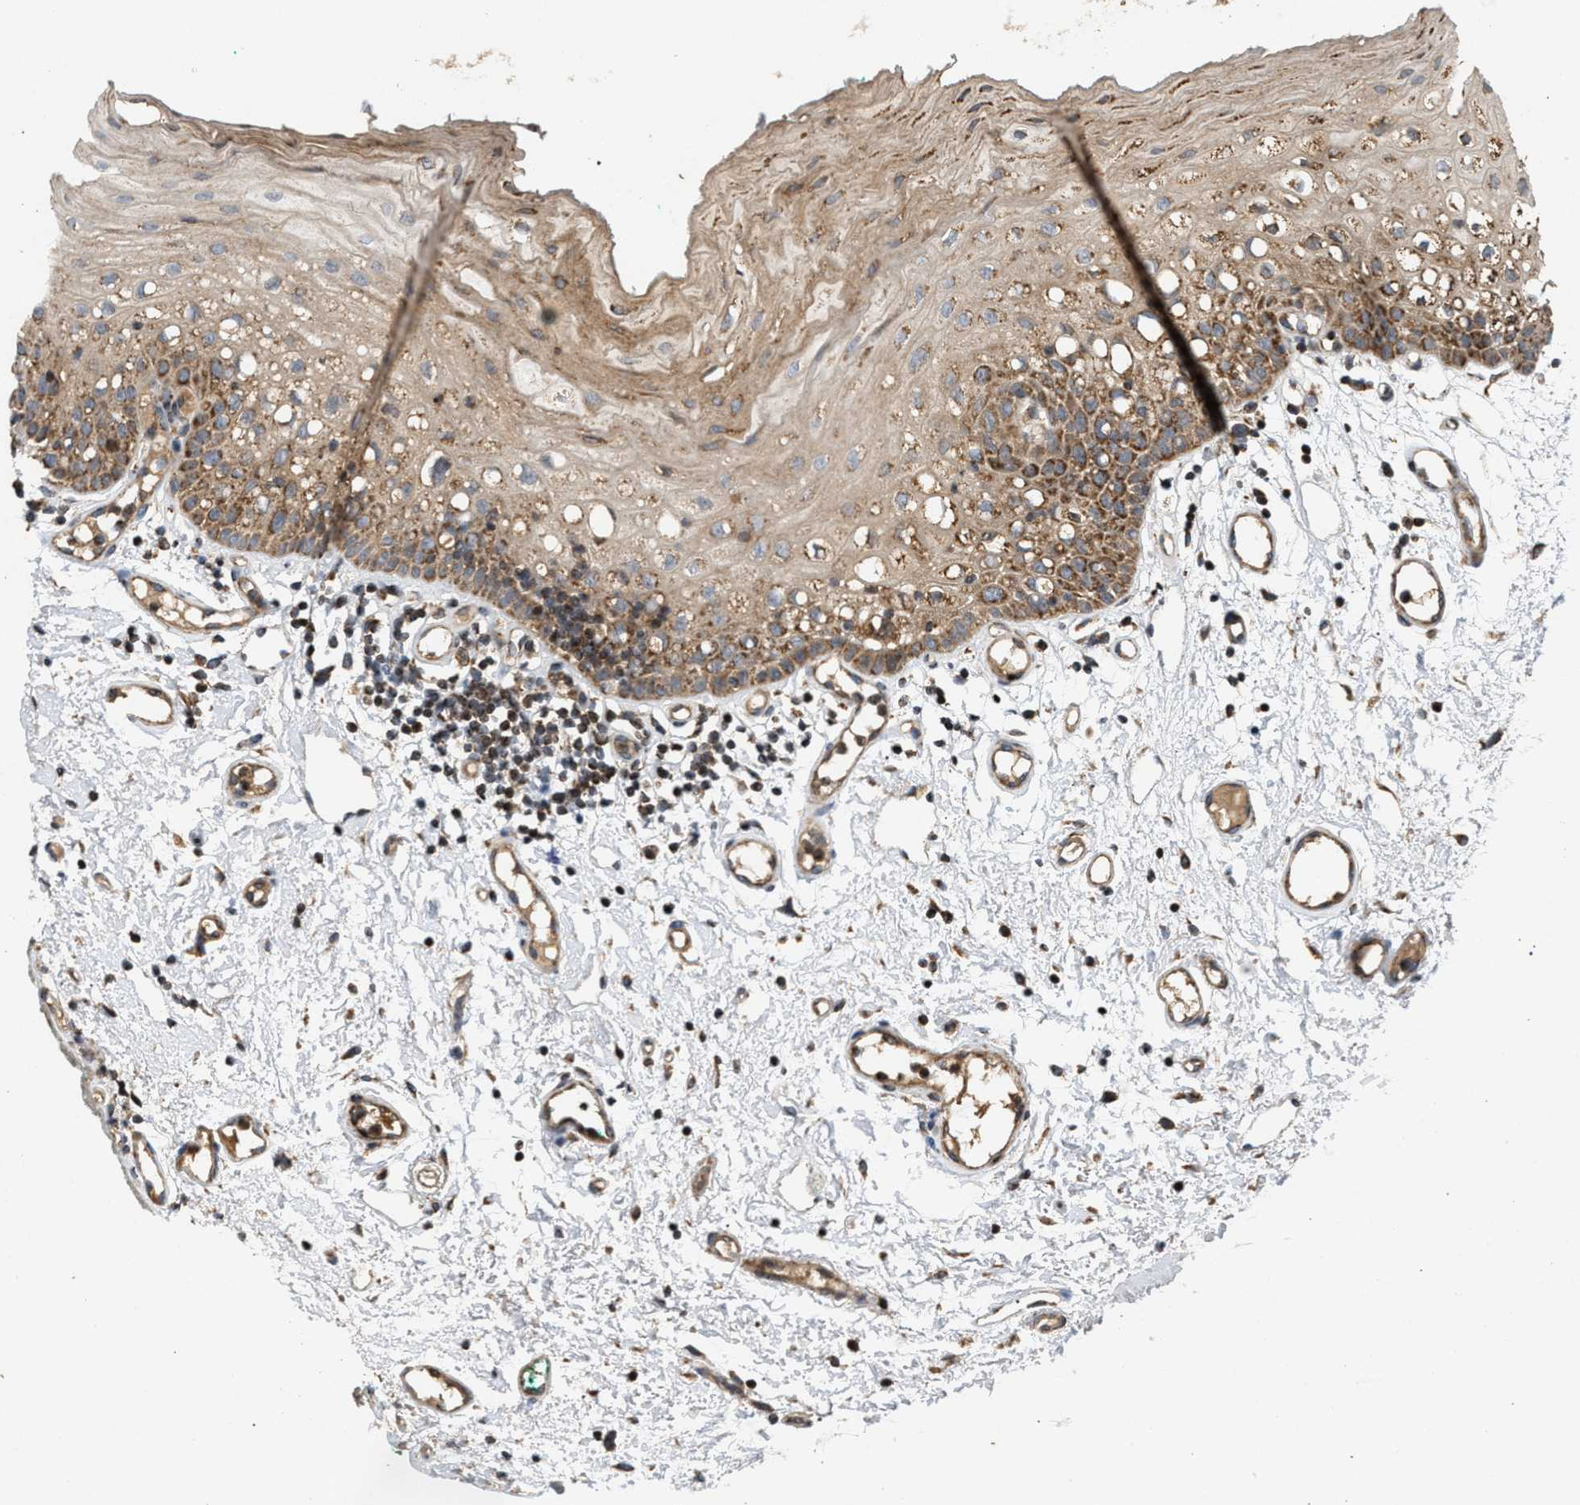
{"staining": {"intensity": "moderate", "quantity": ">75%", "location": "cytoplasmic/membranous"}, "tissue": "oral mucosa", "cell_type": "Squamous epithelial cells", "image_type": "normal", "snomed": [{"axis": "morphology", "description": "Normal tissue, NOS"}, {"axis": "morphology", "description": "Squamous cell carcinoma, NOS"}, {"axis": "topography", "description": "Oral tissue"}, {"axis": "topography", "description": "Salivary gland"}, {"axis": "topography", "description": "Head-Neck"}], "caption": "Protein staining displays moderate cytoplasmic/membranous expression in about >75% of squamous epithelial cells in benign oral mucosa. Immunohistochemistry (ihc) stains the protein in brown and the nuclei are stained blue.", "gene": "TACO1", "patient": {"sex": "female", "age": 62}}